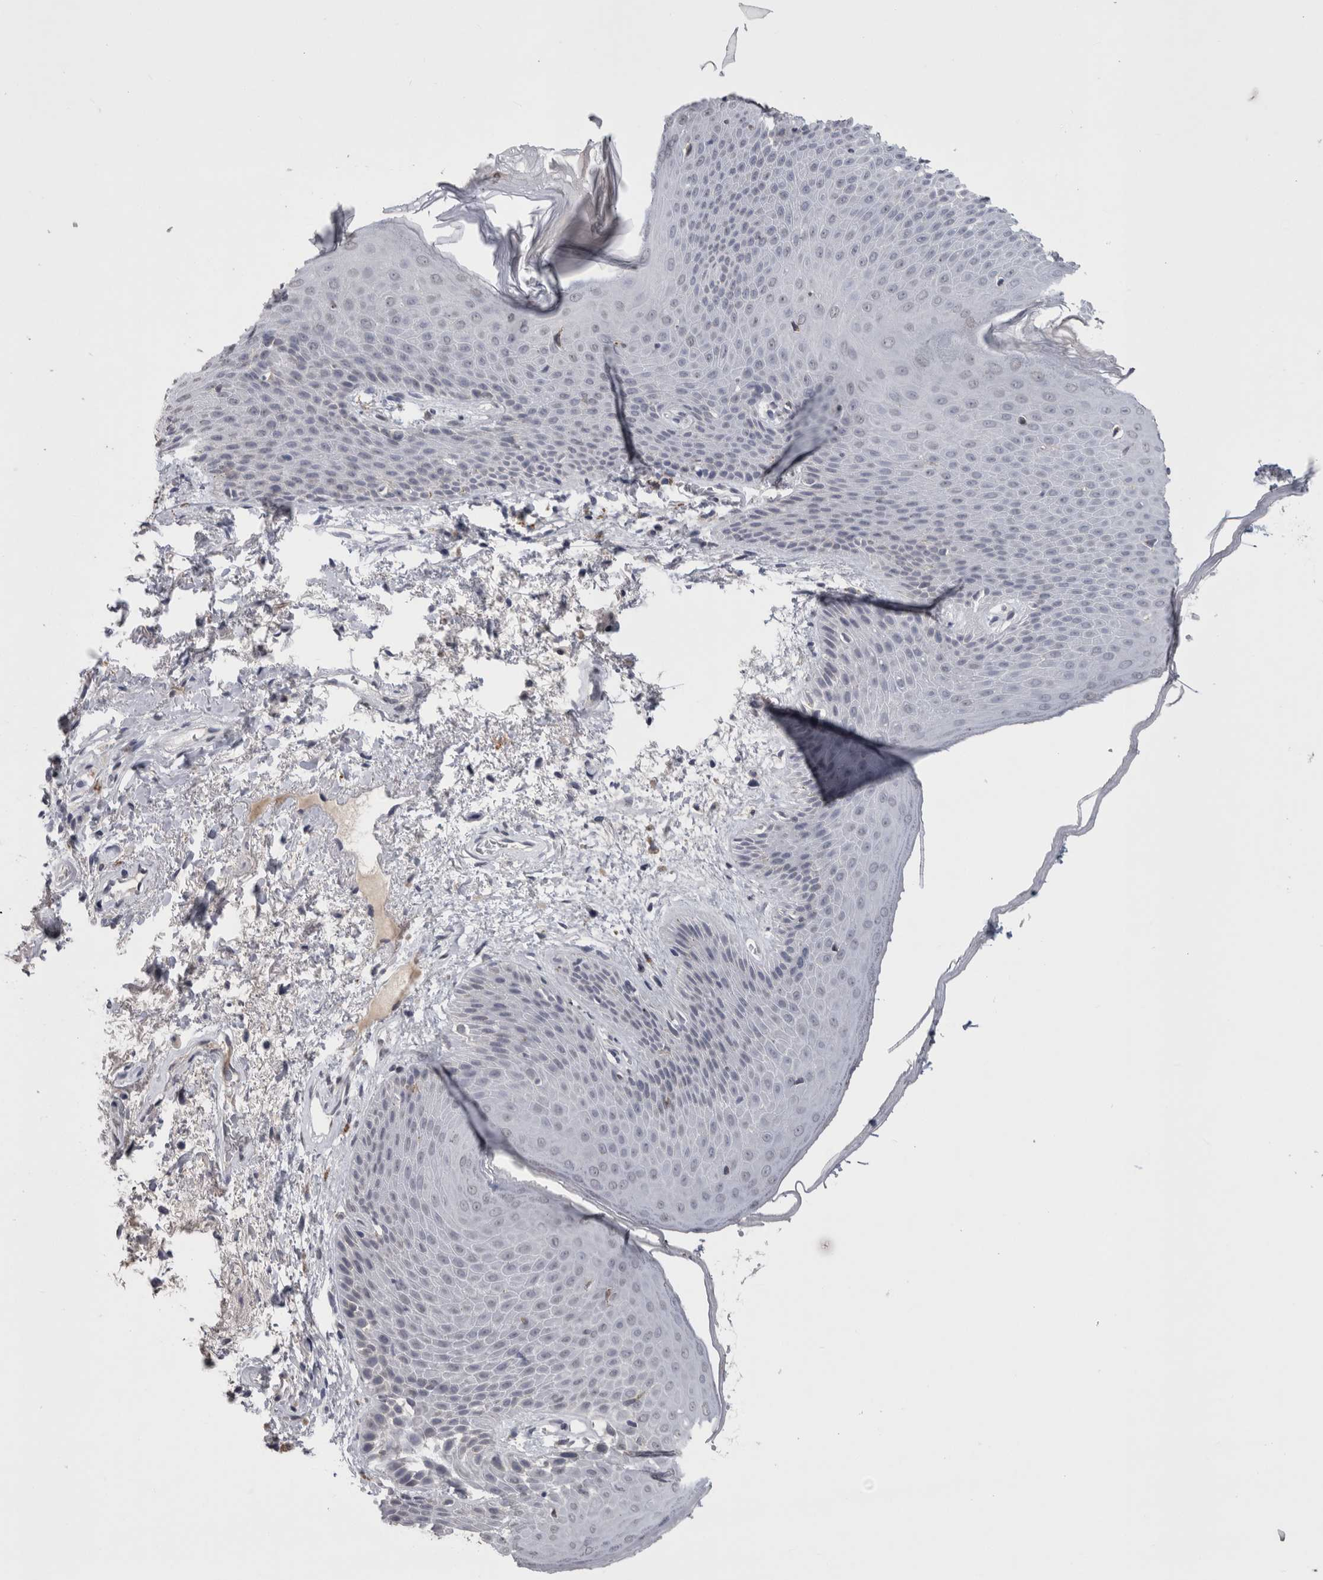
{"staining": {"intensity": "weak", "quantity": "<25%", "location": "cytoplasmic/membranous"}, "tissue": "skin", "cell_type": "Epidermal cells", "image_type": "normal", "snomed": [{"axis": "morphology", "description": "Normal tissue, NOS"}, {"axis": "topography", "description": "Anal"}], "caption": "A high-resolution photomicrograph shows immunohistochemistry (IHC) staining of benign skin, which reveals no significant expression in epidermal cells.", "gene": "PAX5", "patient": {"sex": "male", "age": 74}}